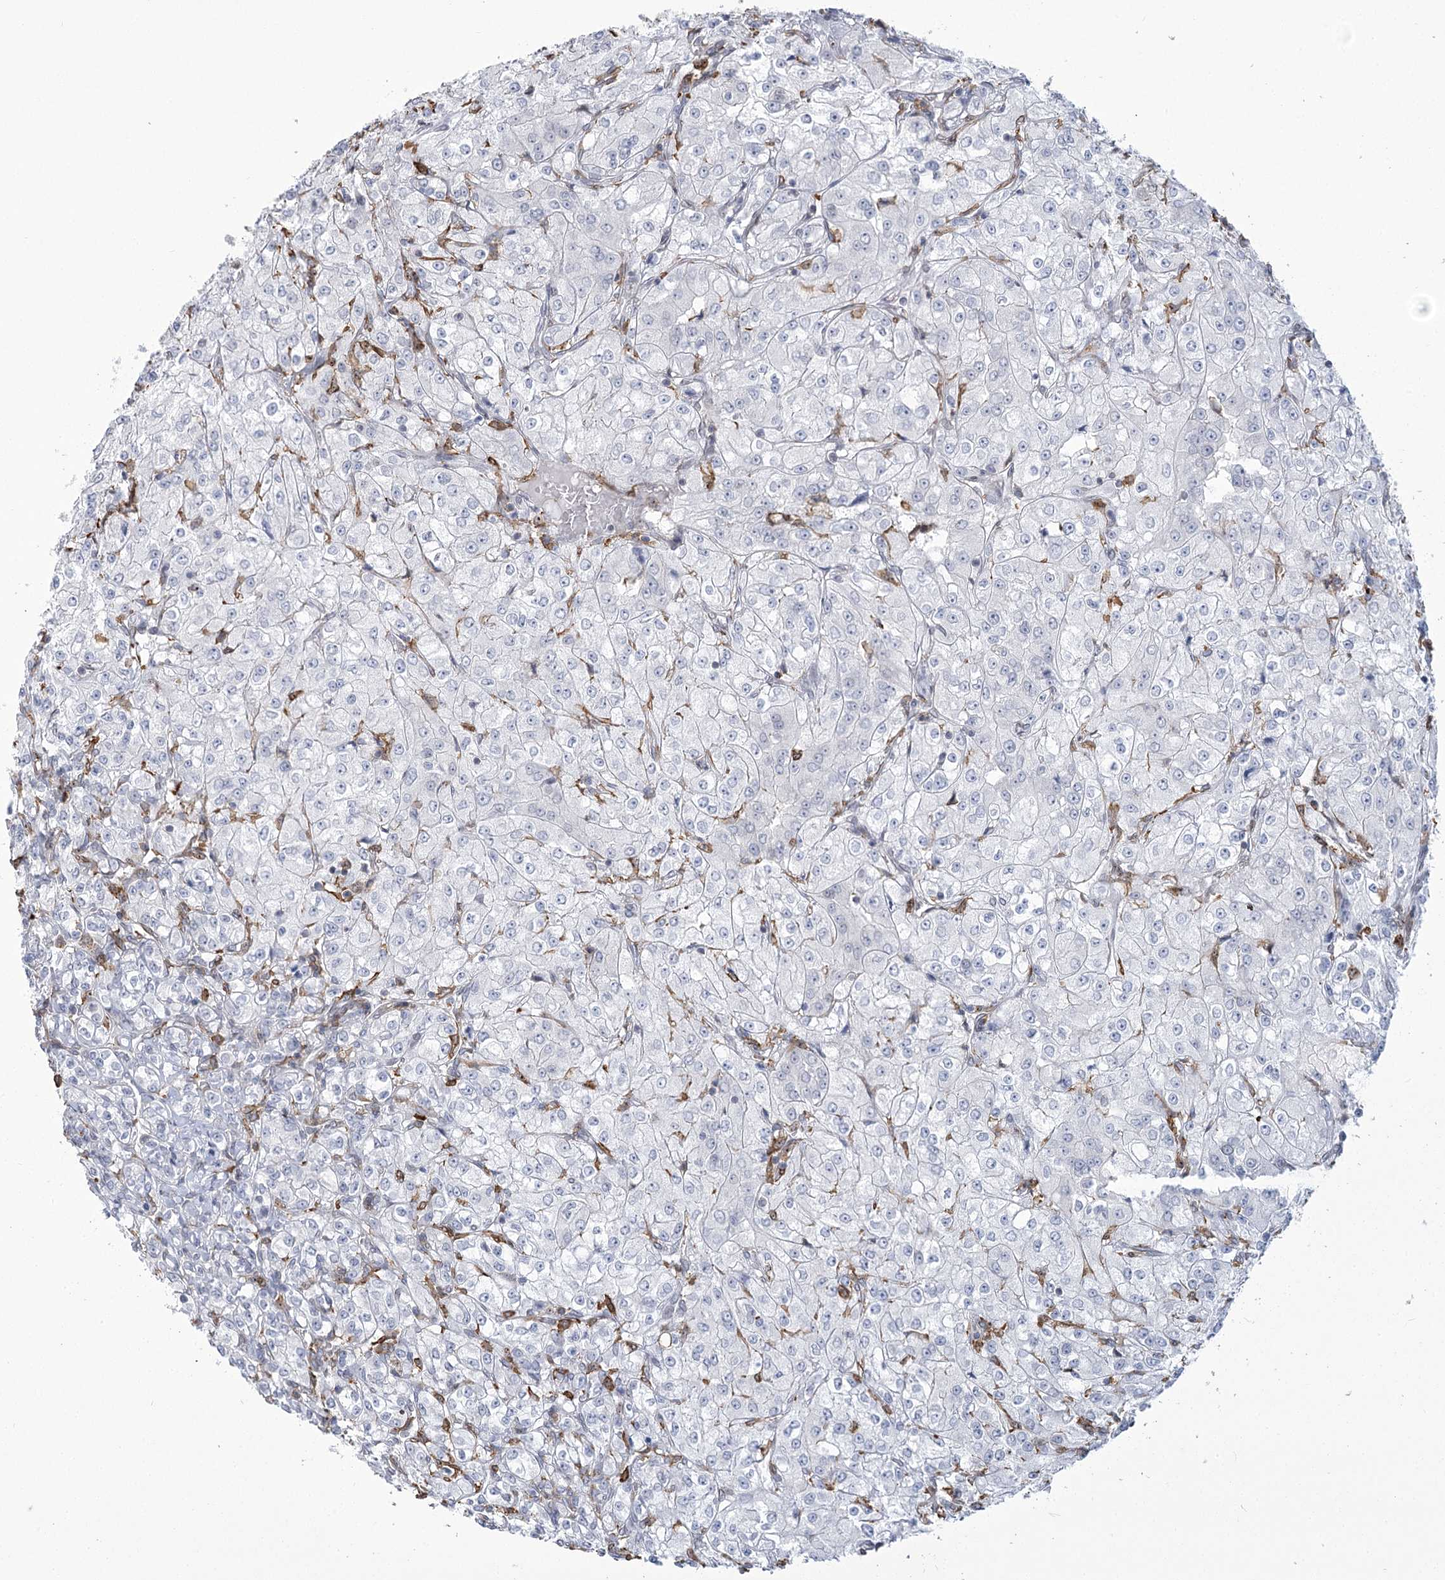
{"staining": {"intensity": "negative", "quantity": "none", "location": "none"}, "tissue": "renal cancer", "cell_type": "Tumor cells", "image_type": "cancer", "snomed": [{"axis": "morphology", "description": "Adenocarcinoma, NOS"}, {"axis": "topography", "description": "Kidney"}], "caption": "An image of human adenocarcinoma (renal) is negative for staining in tumor cells. Nuclei are stained in blue.", "gene": "C11orf1", "patient": {"sex": "male", "age": 77}}